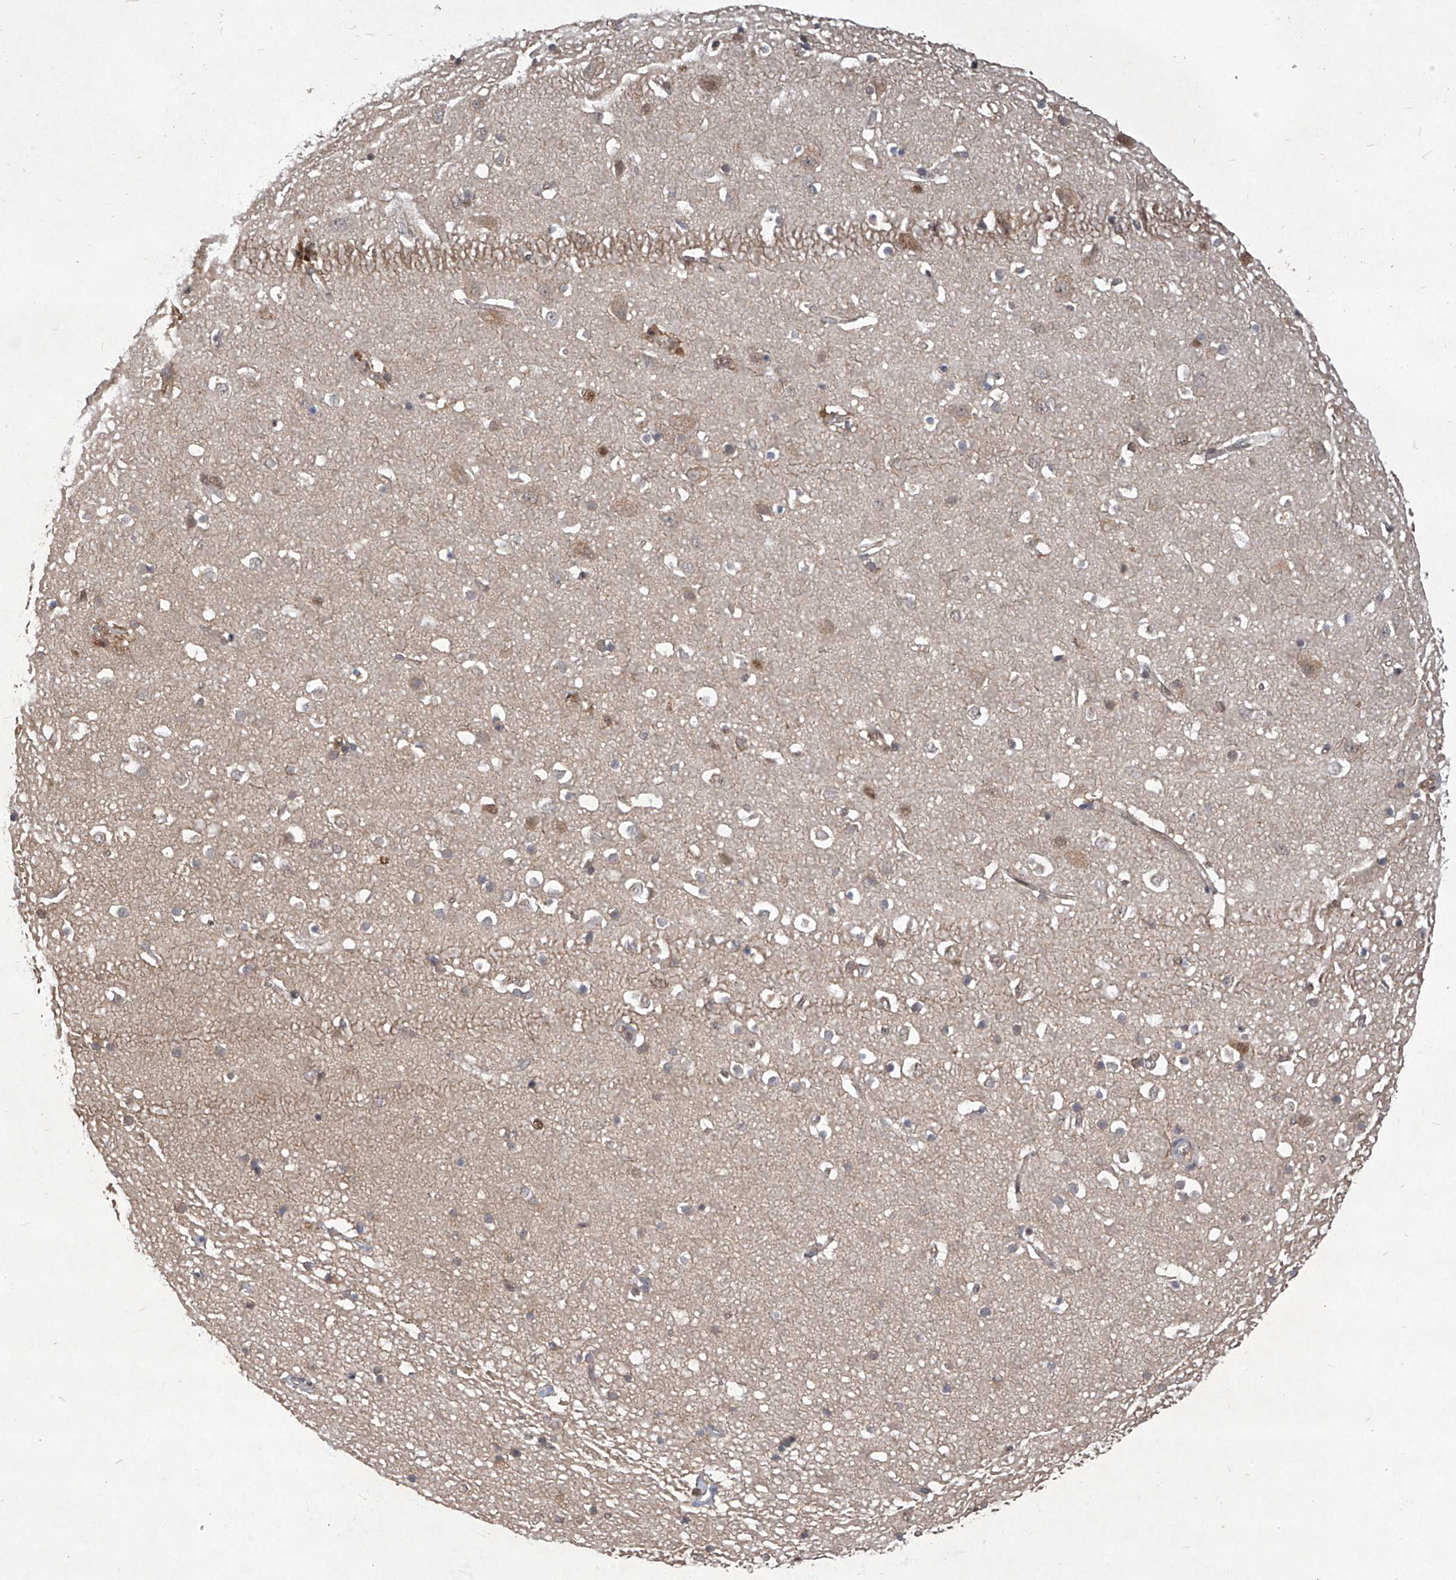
{"staining": {"intensity": "weak", "quantity": ">75%", "location": "cytoplasmic/membranous"}, "tissue": "cerebral cortex", "cell_type": "Endothelial cells", "image_type": "normal", "snomed": [{"axis": "morphology", "description": "Normal tissue, NOS"}, {"axis": "topography", "description": "Cerebral cortex"}], "caption": "Normal cerebral cortex exhibits weak cytoplasmic/membranous staining in about >75% of endothelial cells, visualized by immunohistochemistry.", "gene": "PSMB1", "patient": {"sex": "male", "age": 54}}